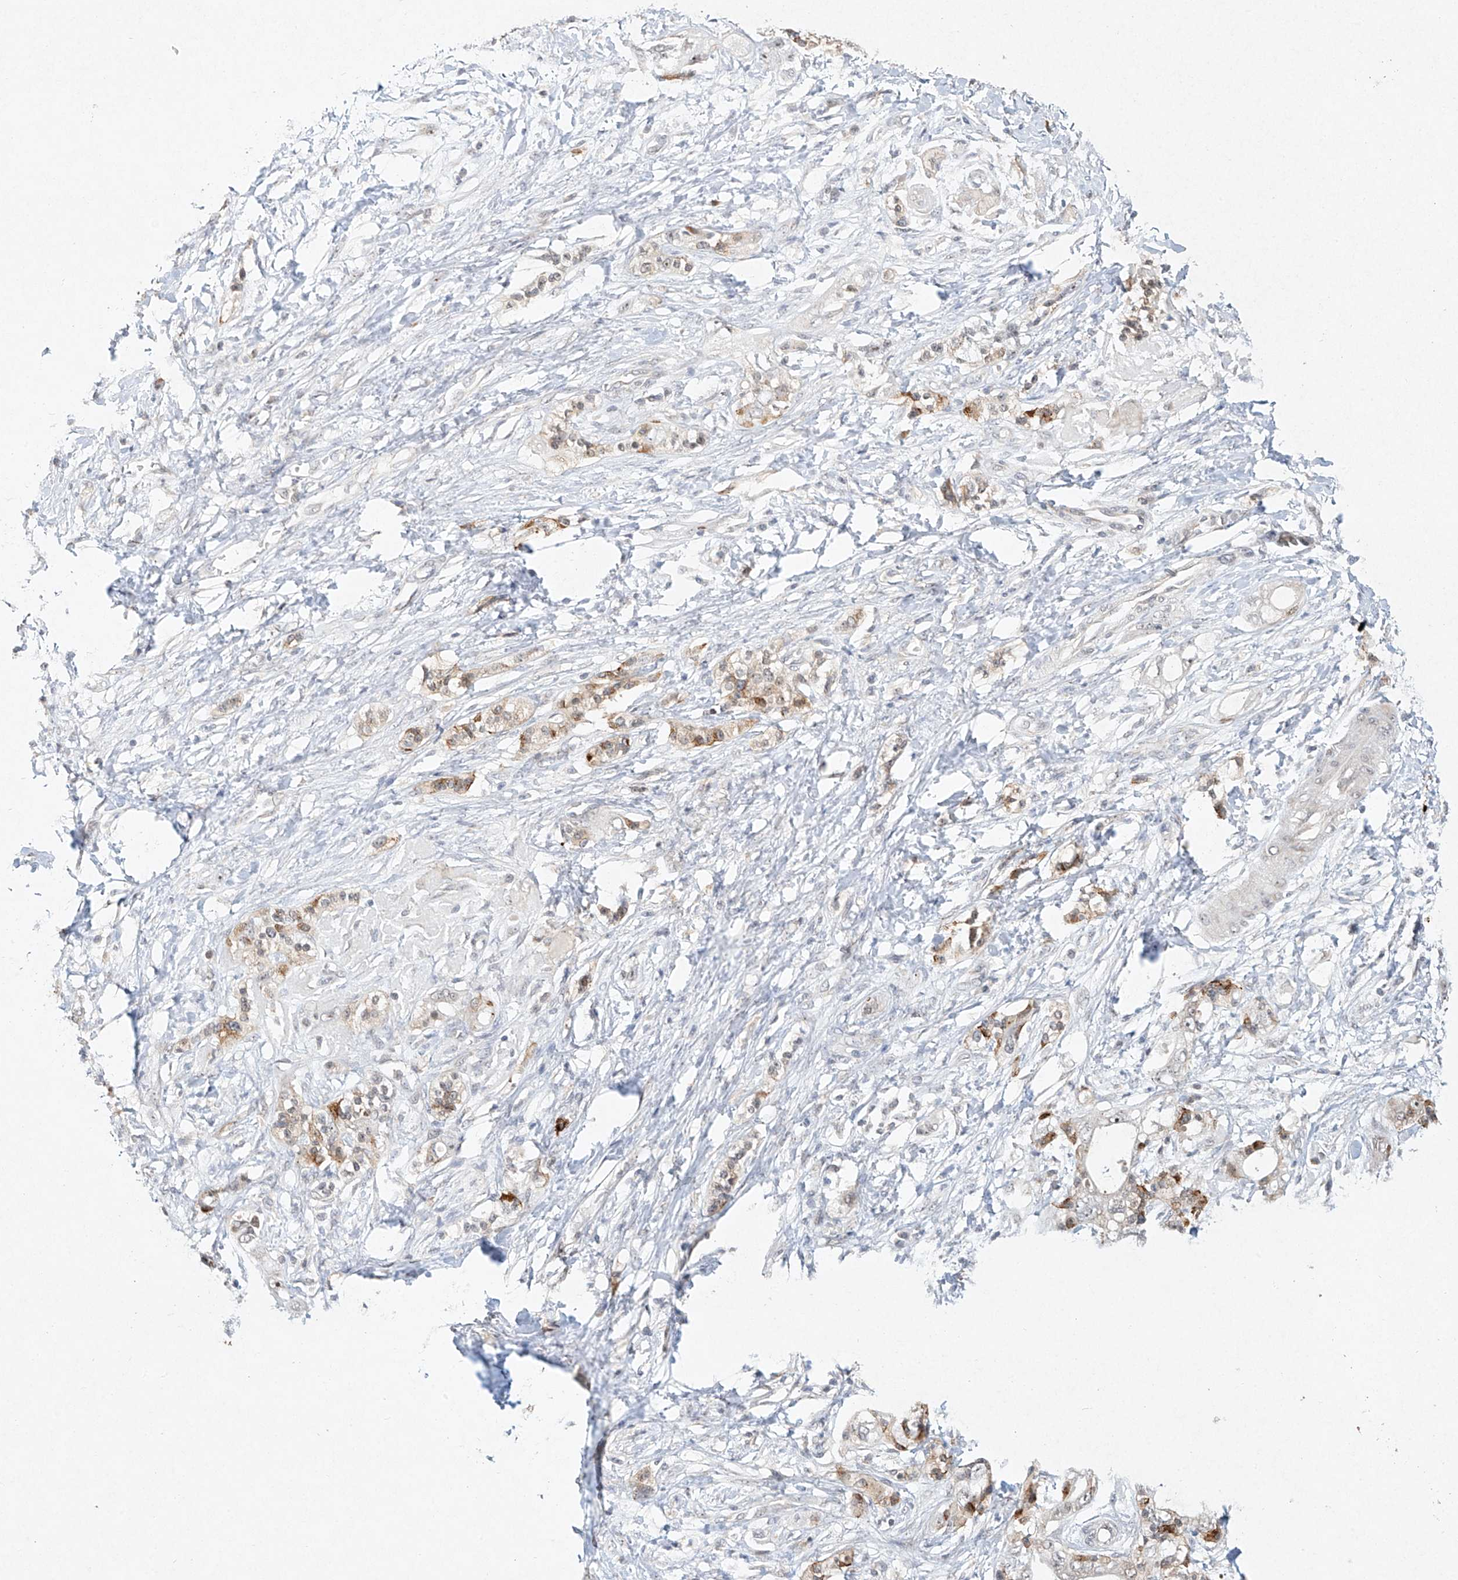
{"staining": {"intensity": "moderate", "quantity": "<25%", "location": "cytoplasmic/membranous"}, "tissue": "pancreatic cancer", "cell_type": "Tumor cells", "image_type": "cancer", "snomed": [{"axis": "morphology", "description": "Adenocarcinoma, NOS"}, {"axis": "topography", "description": "Pancreas"}], "caption": "Pancreatic adenocarcinoma stained with a brown dye reveals moderate cytoplasmic/membranous positive positivity in approximately <25% of tumor cells.", "gene": "TASP1", "patient": {"sex": "male", "age": 70}}